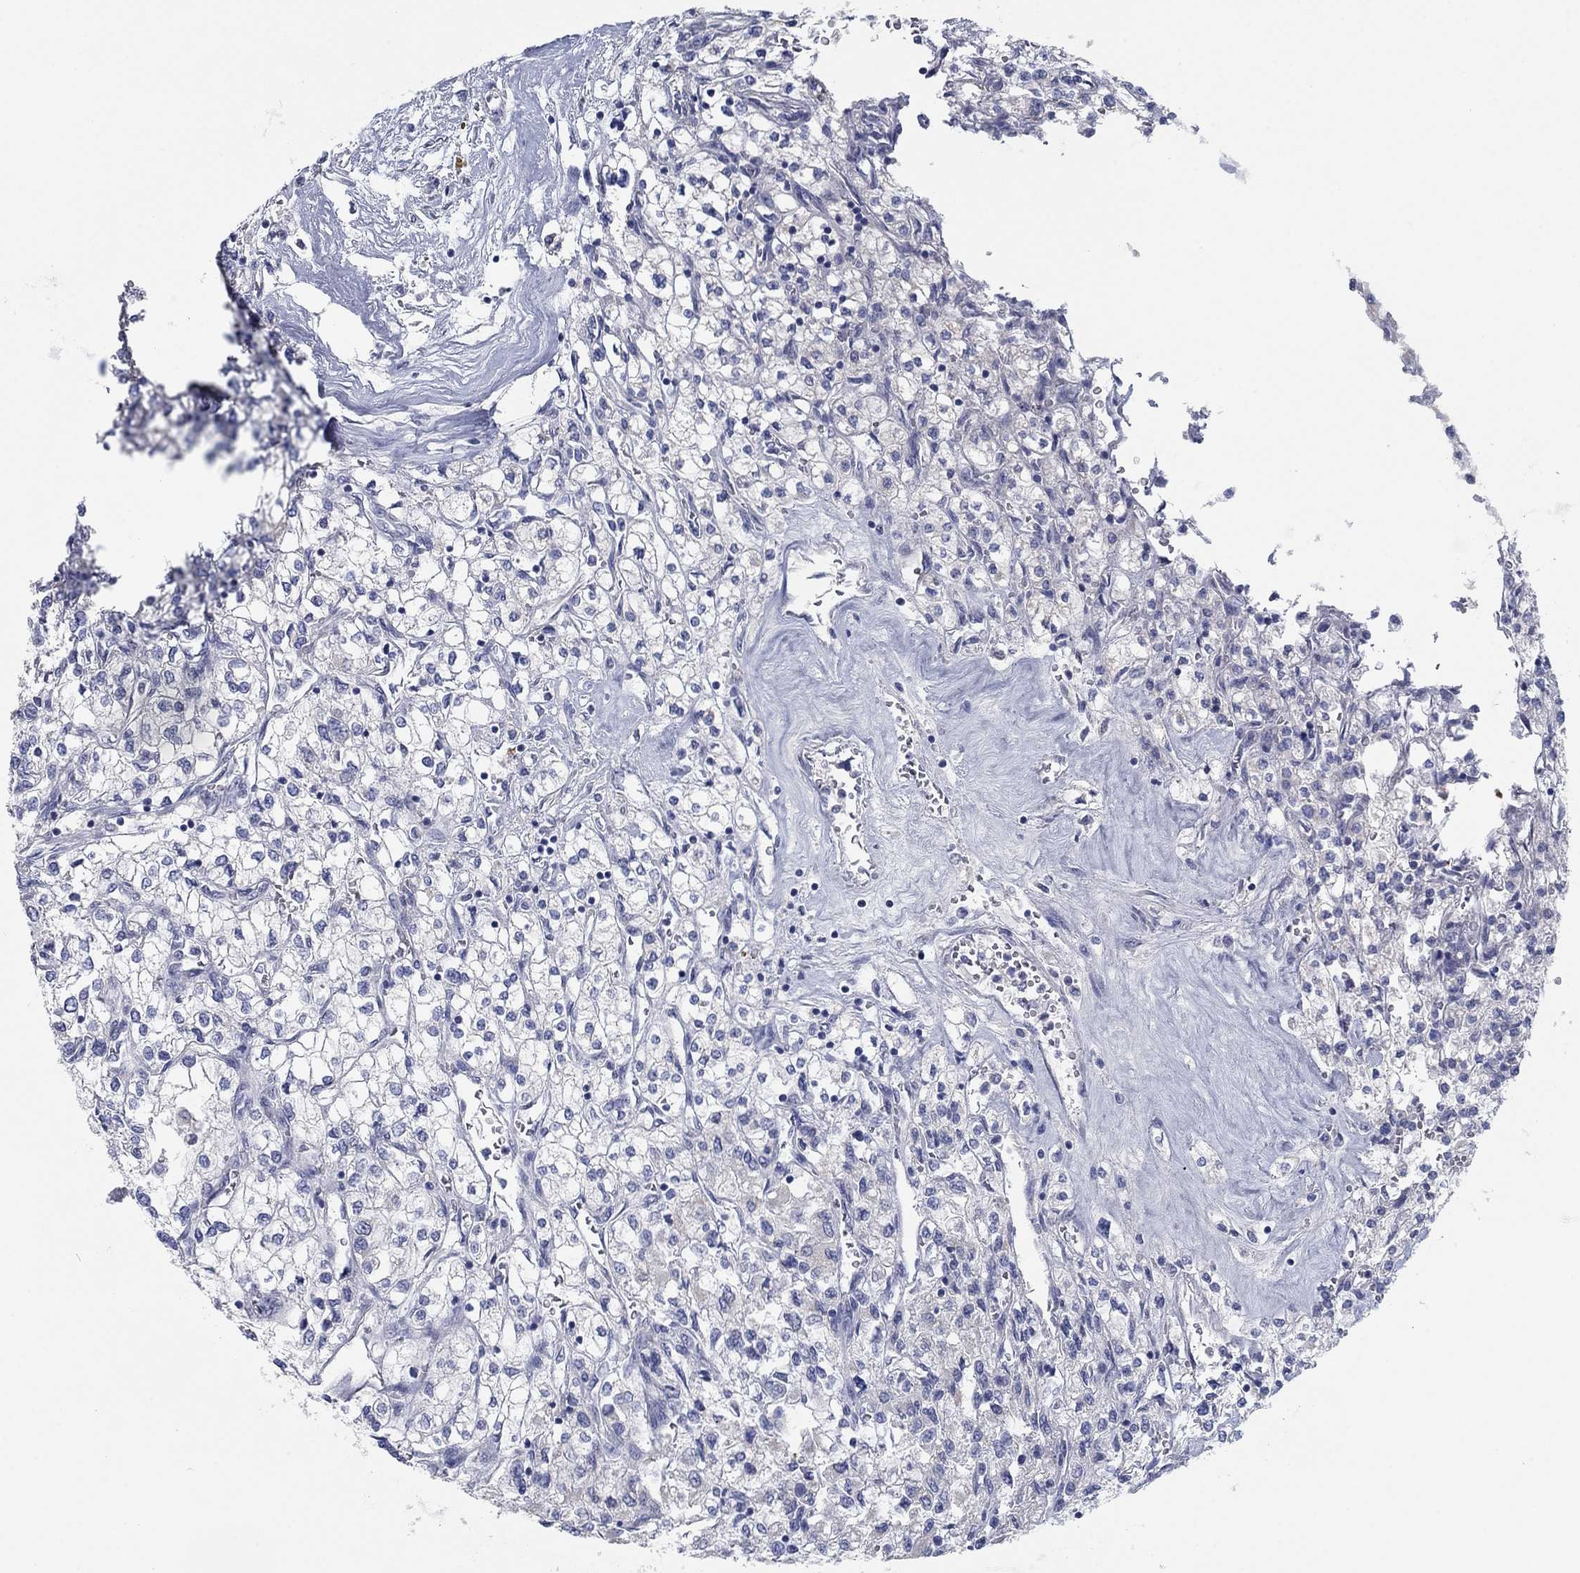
{"staining": {"intensity": "negative", "quantity": "none", "location": "none"}, "tissue": "renal cancer", "cell_type": "Tumor cells", "image_type": "cancer", "snomed": [{"axis": "morphology", "description": "Adenocarcinoma, NOS"}, {"axis": "topography", "description": "Kidney"}], "caption": "Immunohistochemistry histopathology image of adenocarcinoma (renal) stained for a protein (brown), which reveals no expression in tumor cells.", "gene": "APOC3", "patient": {"sex": "male", "age": 80}}